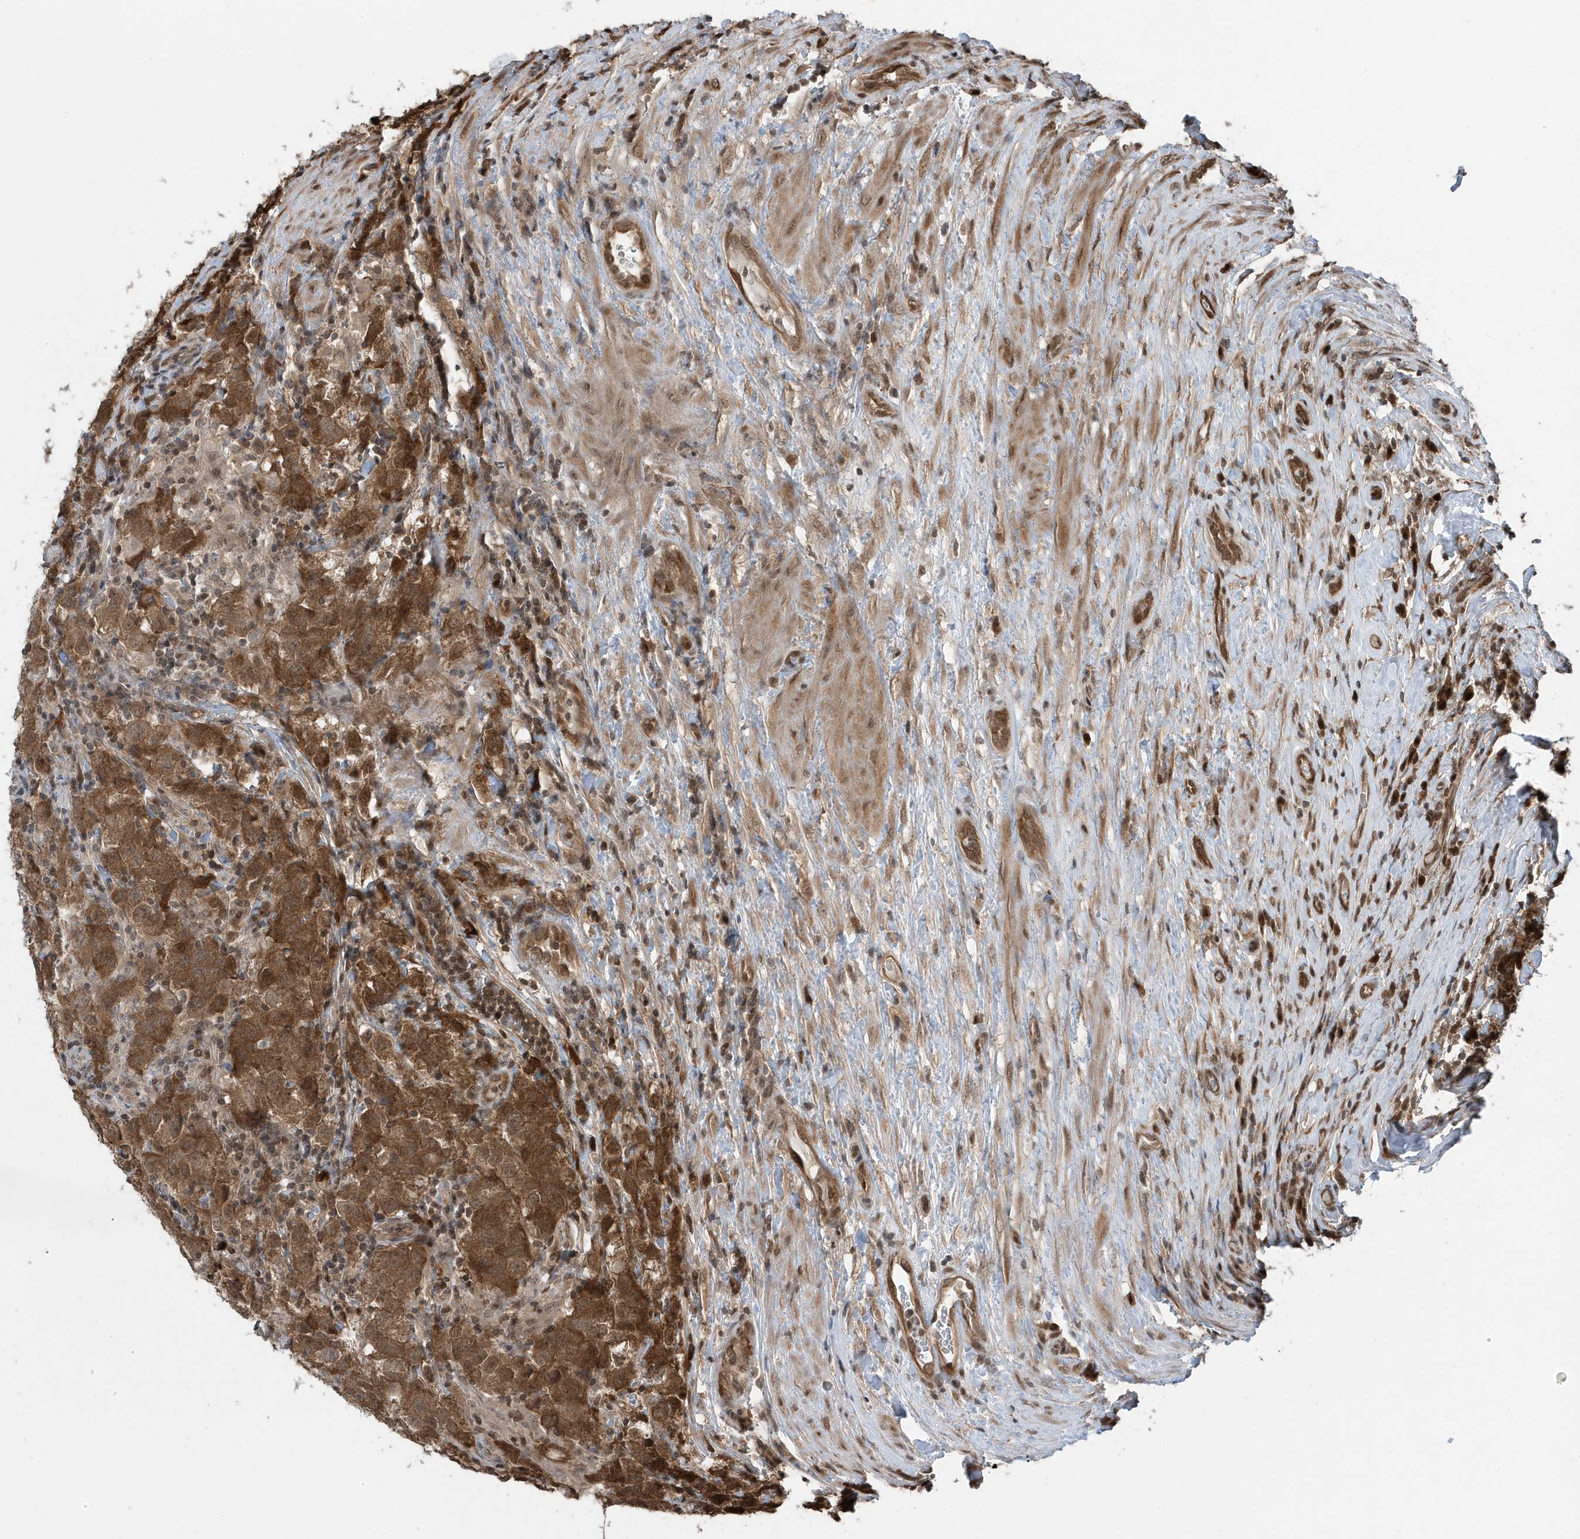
{"staining": {"intensity": "strong", "quantity": "<25%", "location": "cytoplasmic/membranous"}, "tissue": "testis cancer", "cell_type": "Tumor cells", "image_type": "cancer", "snomed": [{"axis": "morphology", "description": "Seminoma, NOS"}, {"axis": "morphology", "description": "Carcinoma, Embryonal, NOS"}, {"axis": "topography", "description": "Testis"}], "caption": "A brown stain highlights strong cytoplasmic/membranous positivity of a protein in human testis seminoma tumor cells. (brown staining indicates protein expression, while blue staining denotes nuclei).", "gene": "MAPK1IP1L", "patient": {"sex": "male", "age": 43}}